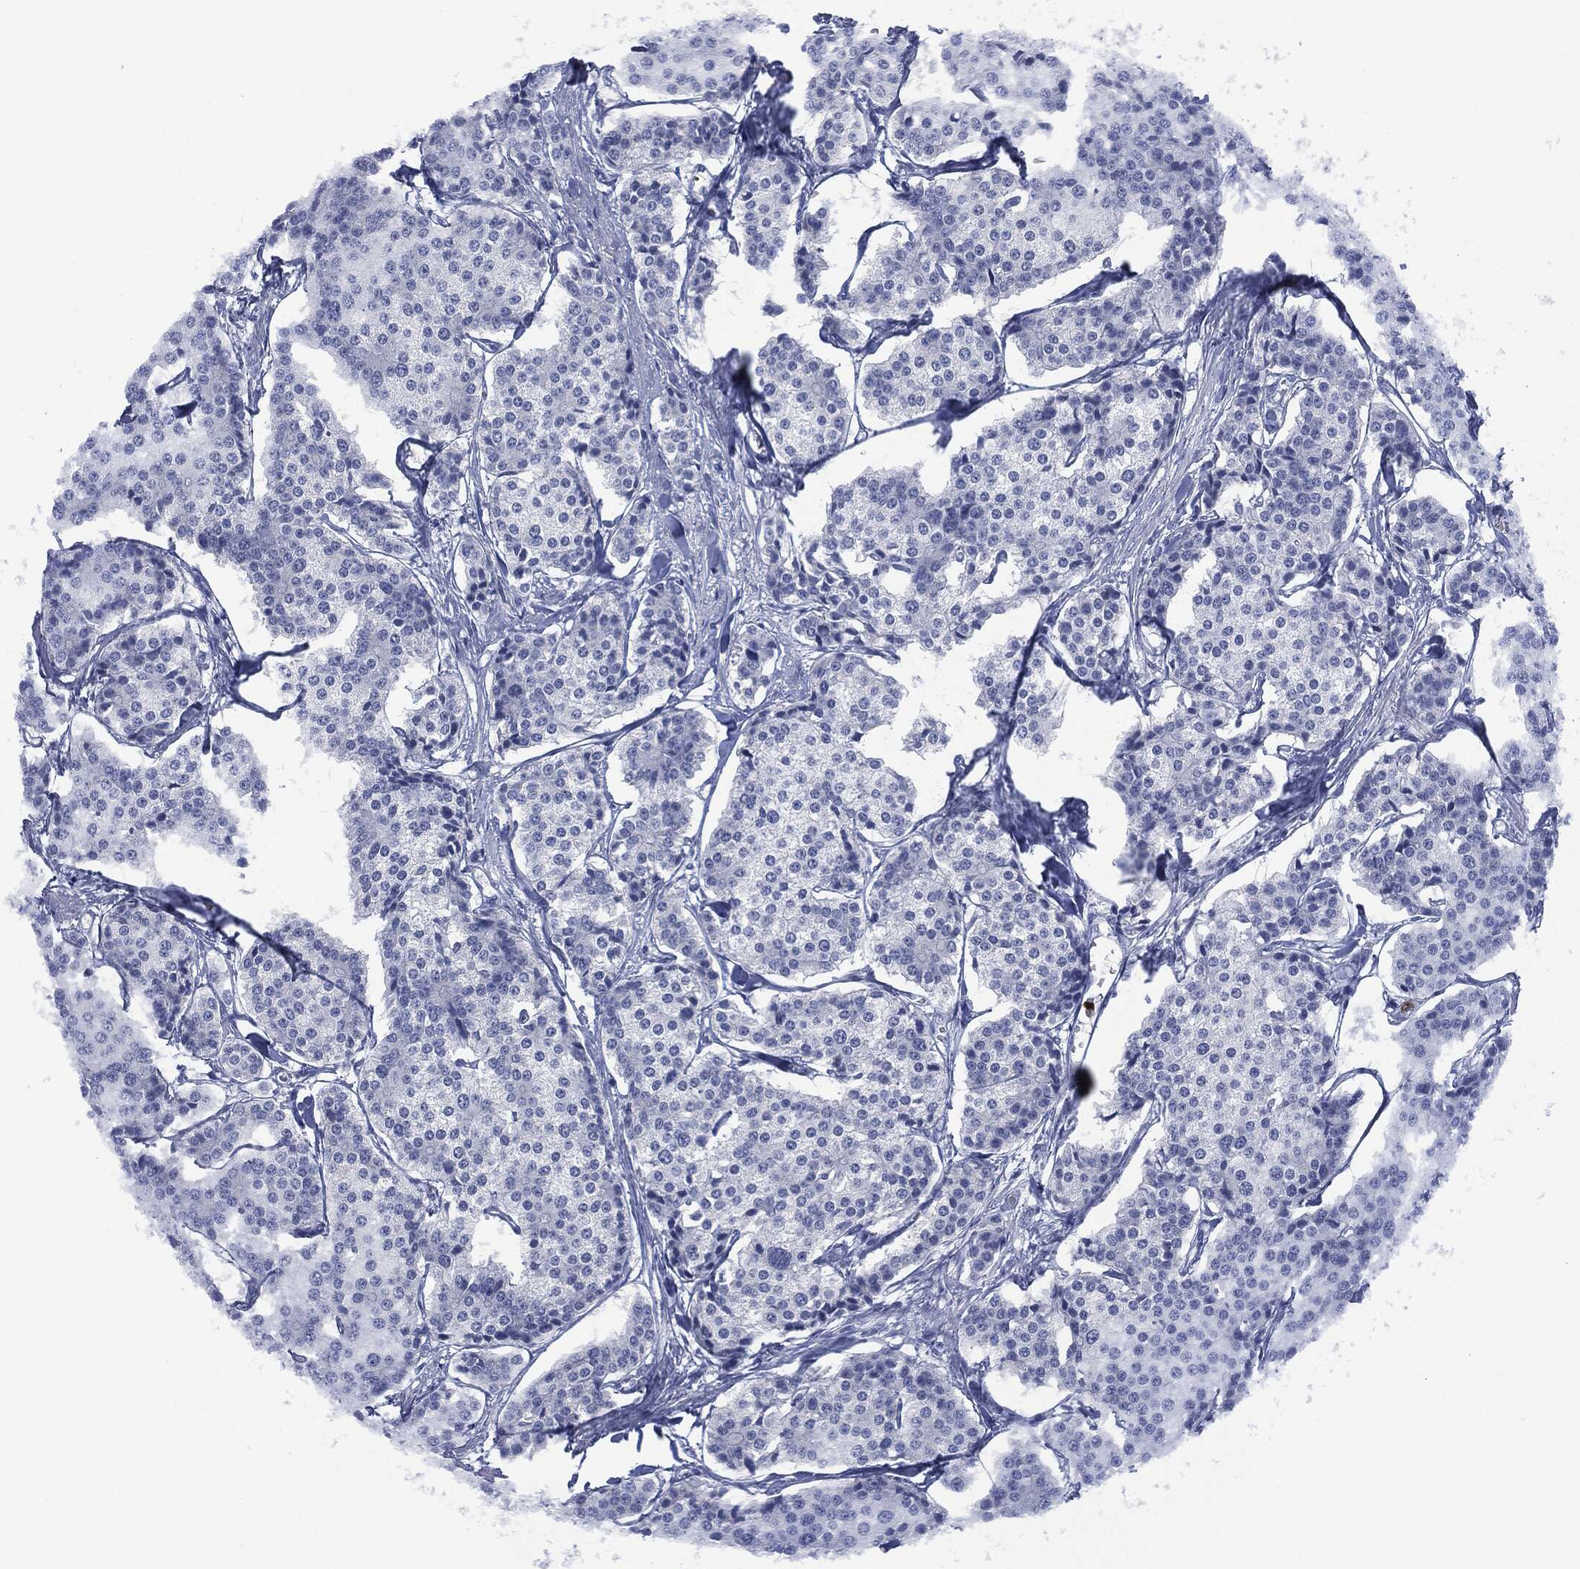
{"staining": {"intensity": "negative", "quantity": "none", "location": "none"}, "tissue": "carcinoid", "cell_type": "Tumor cells", "image_type": "cancer", "snomed": [{"axis": "morphology", "description": "Carcinoid, malignant, NOS"}, {"axis": "topography", "description": "Small intestine"}], "caption": "DAB (3,3'-diaminobenzidine) immunohistochemical staining of carcinoid demonstrates no significant staining in tumor cells.", "gene": "CEACAM8", "patient": {"sex": "female", "age": 65}}